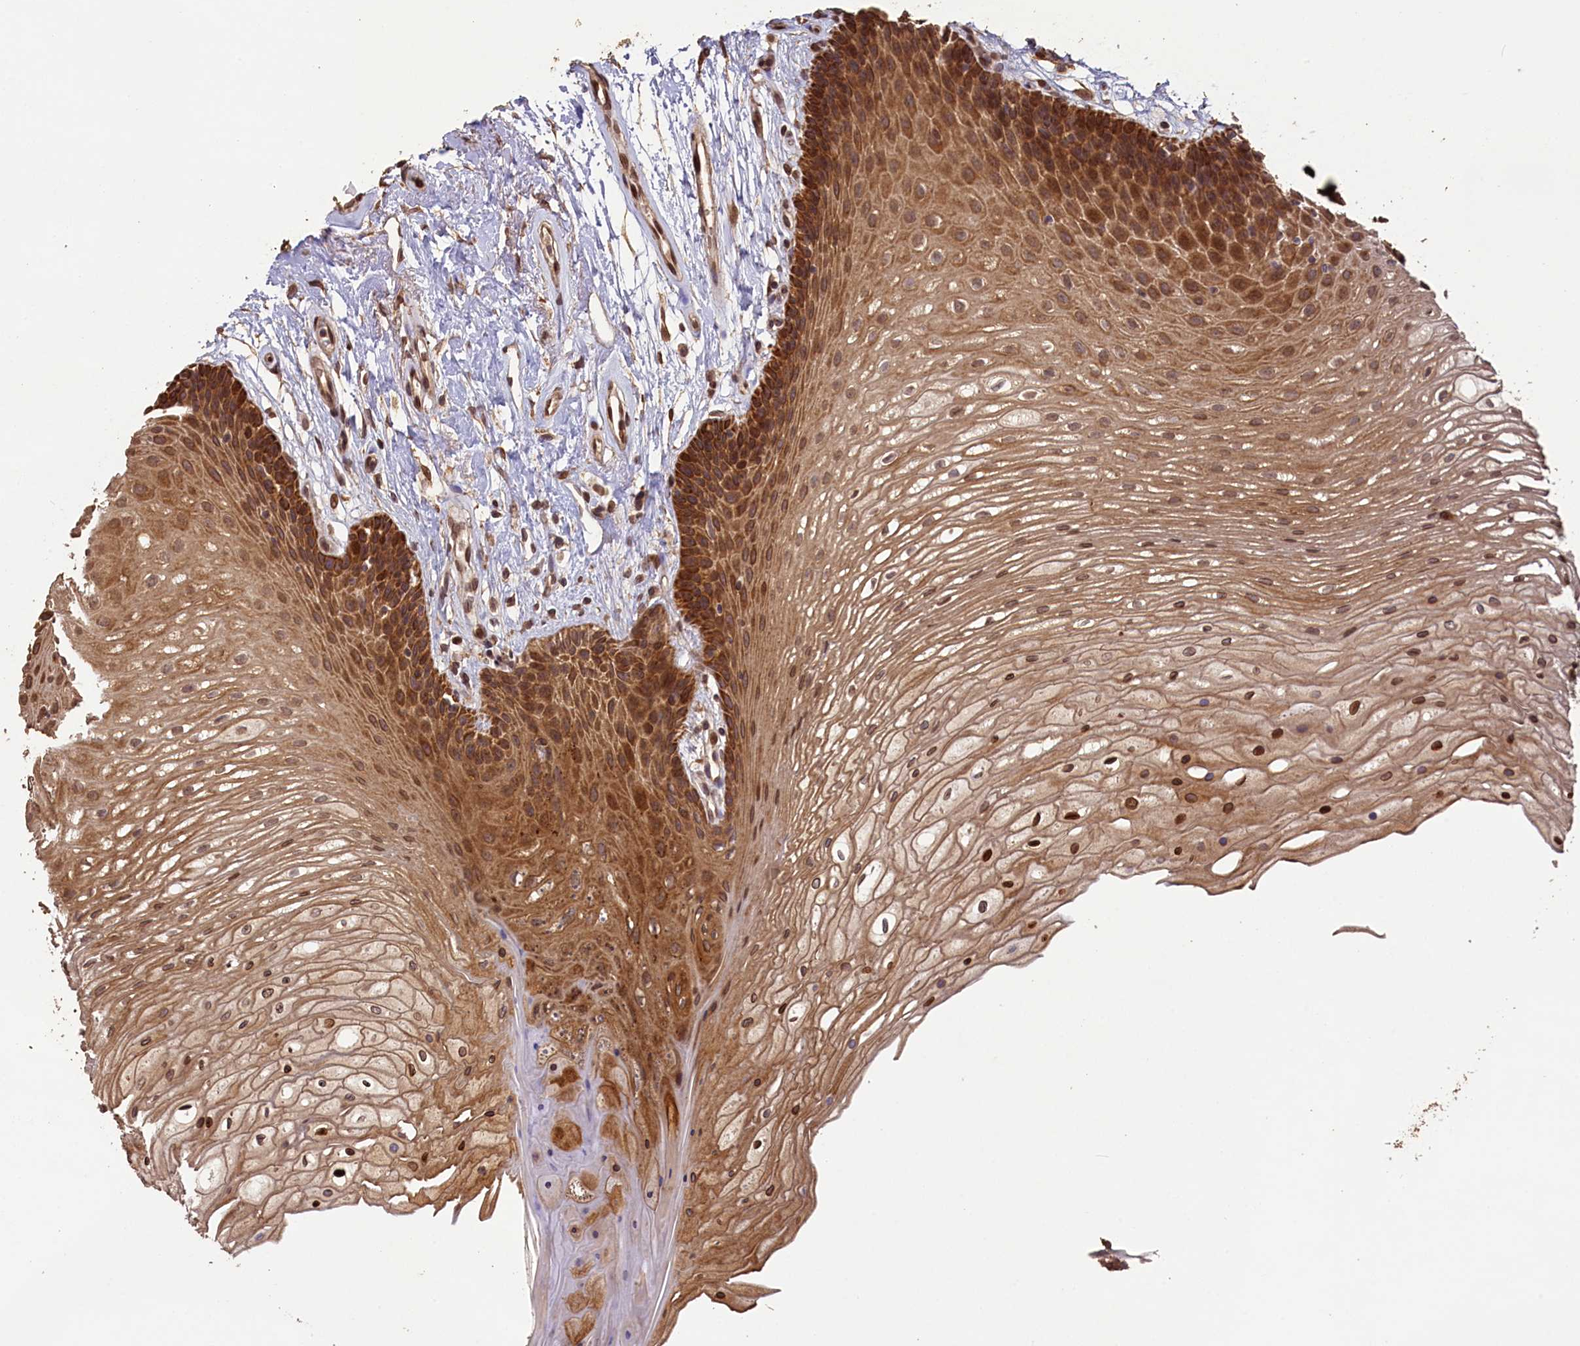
{"staining": {"intensity": "strong", "quantity": "25%-75%", "location": "cytoplasmic/membranous,nuclear"}, "tissue": "oral mucosa", "cell_type": "Squamous epithelial cells", "image_type": "normal", "snomed": [{"axis": "morphology", "description": "Normal tissue, NOS"}, {"axis": "topography", "description": "Oral tissue"}], "caption": "Immunohistochemical staining of benign oral mucosa displays high levels of strong cytoplasmic/membranous,nuclear positivity in about 25%-75% of squamous epithelial cells. (Brightfield microscopy of DAB IHC at high magnification).", "gene": "SLC38A7", "patient": {"sex": "female", "age": 80}}